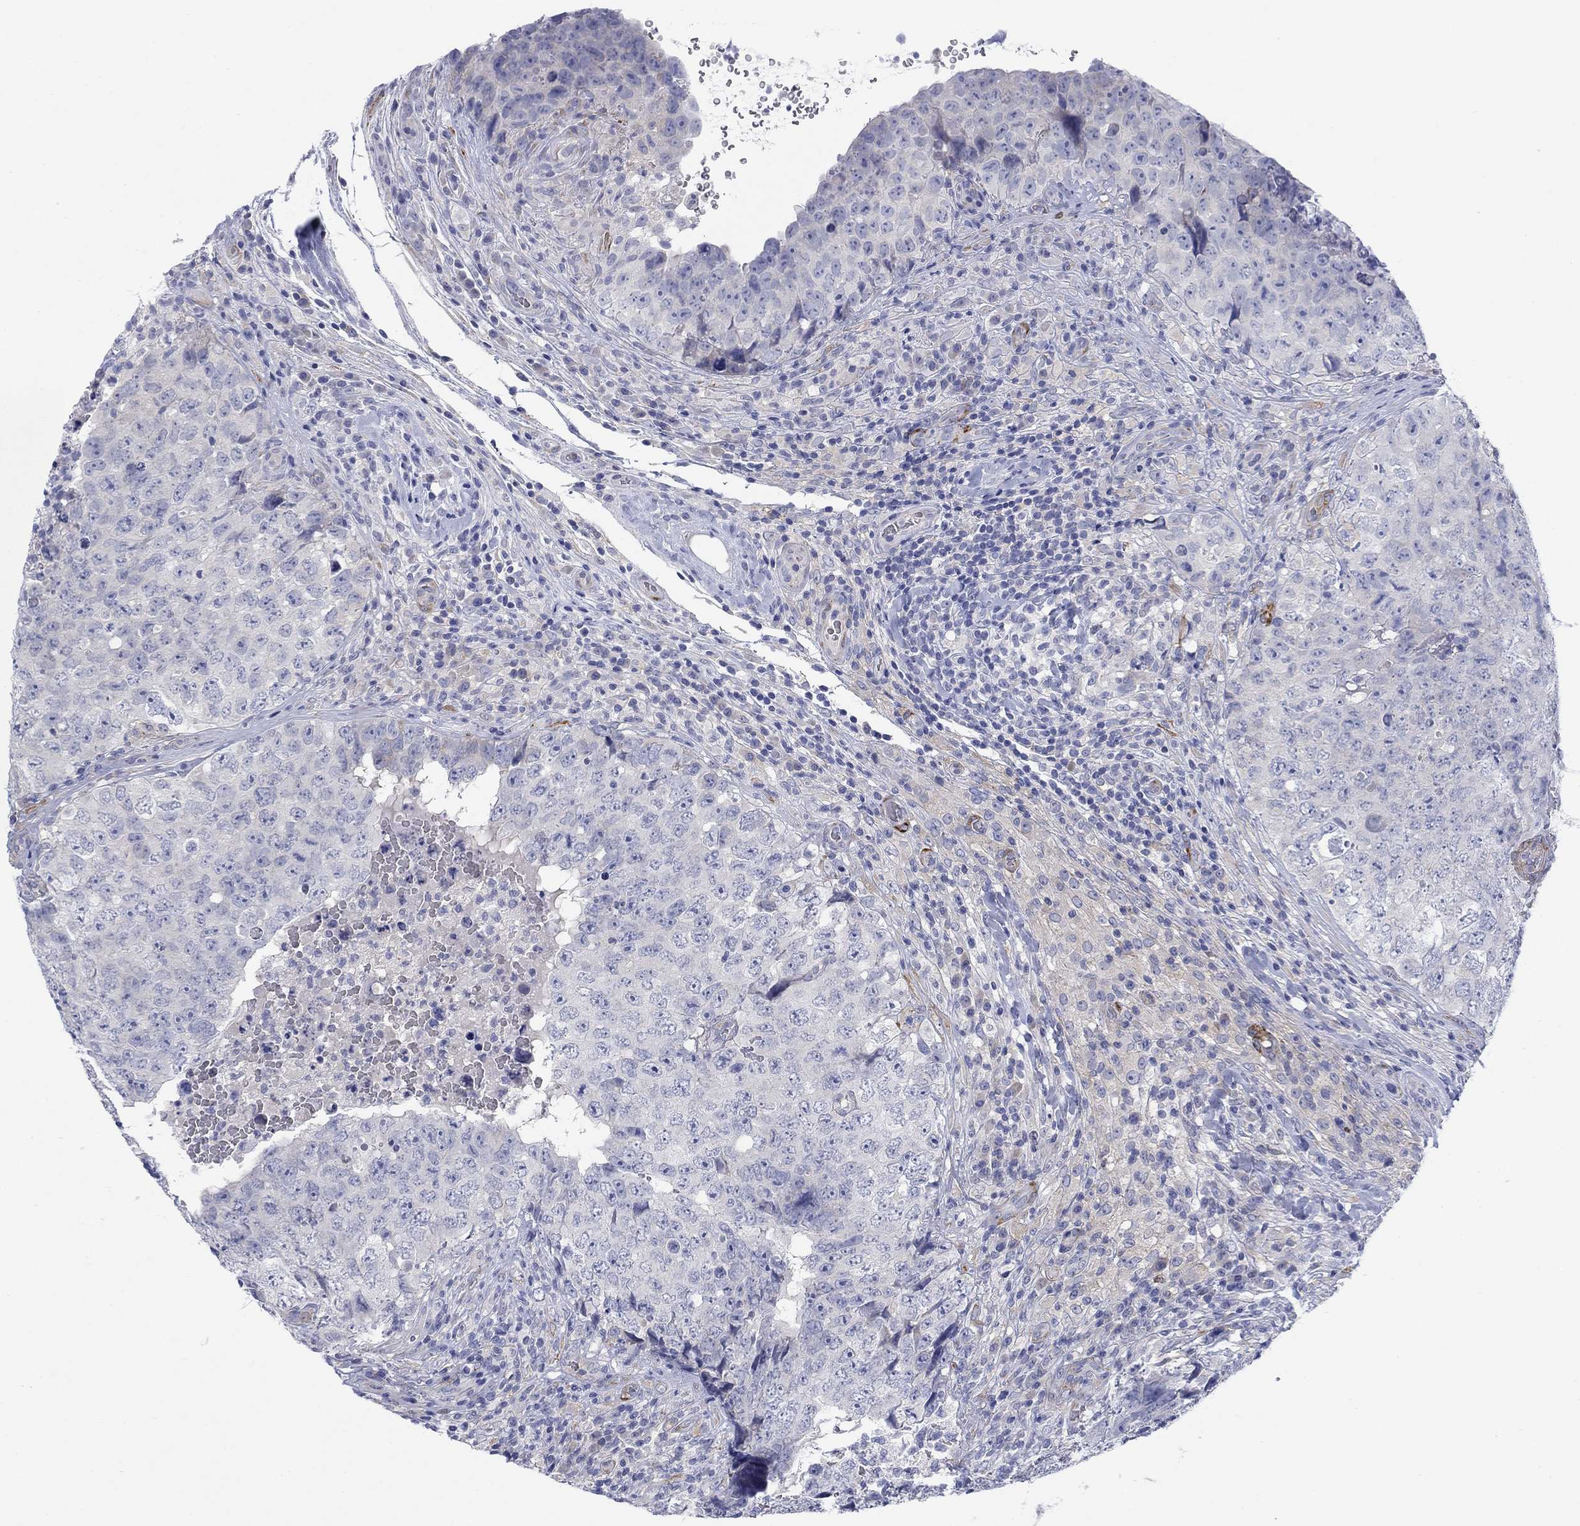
{"staining": {"intensity": "negative", "quantity": "none", "location": "none"}, "tissue": "testis cancer", "cell_type": "Tumor cells", "image_type": "cancer", "snomed": [{"axis": "morphology", "description": "Seminoma, NOS"}, {"axis": "topography", "description": "Testis"}], "caption": "Tumor cells are negative for protein expression in human testis seminoma.", "gene": "PTPRZ1", "patient": {"sex": "male", "age": 34}}